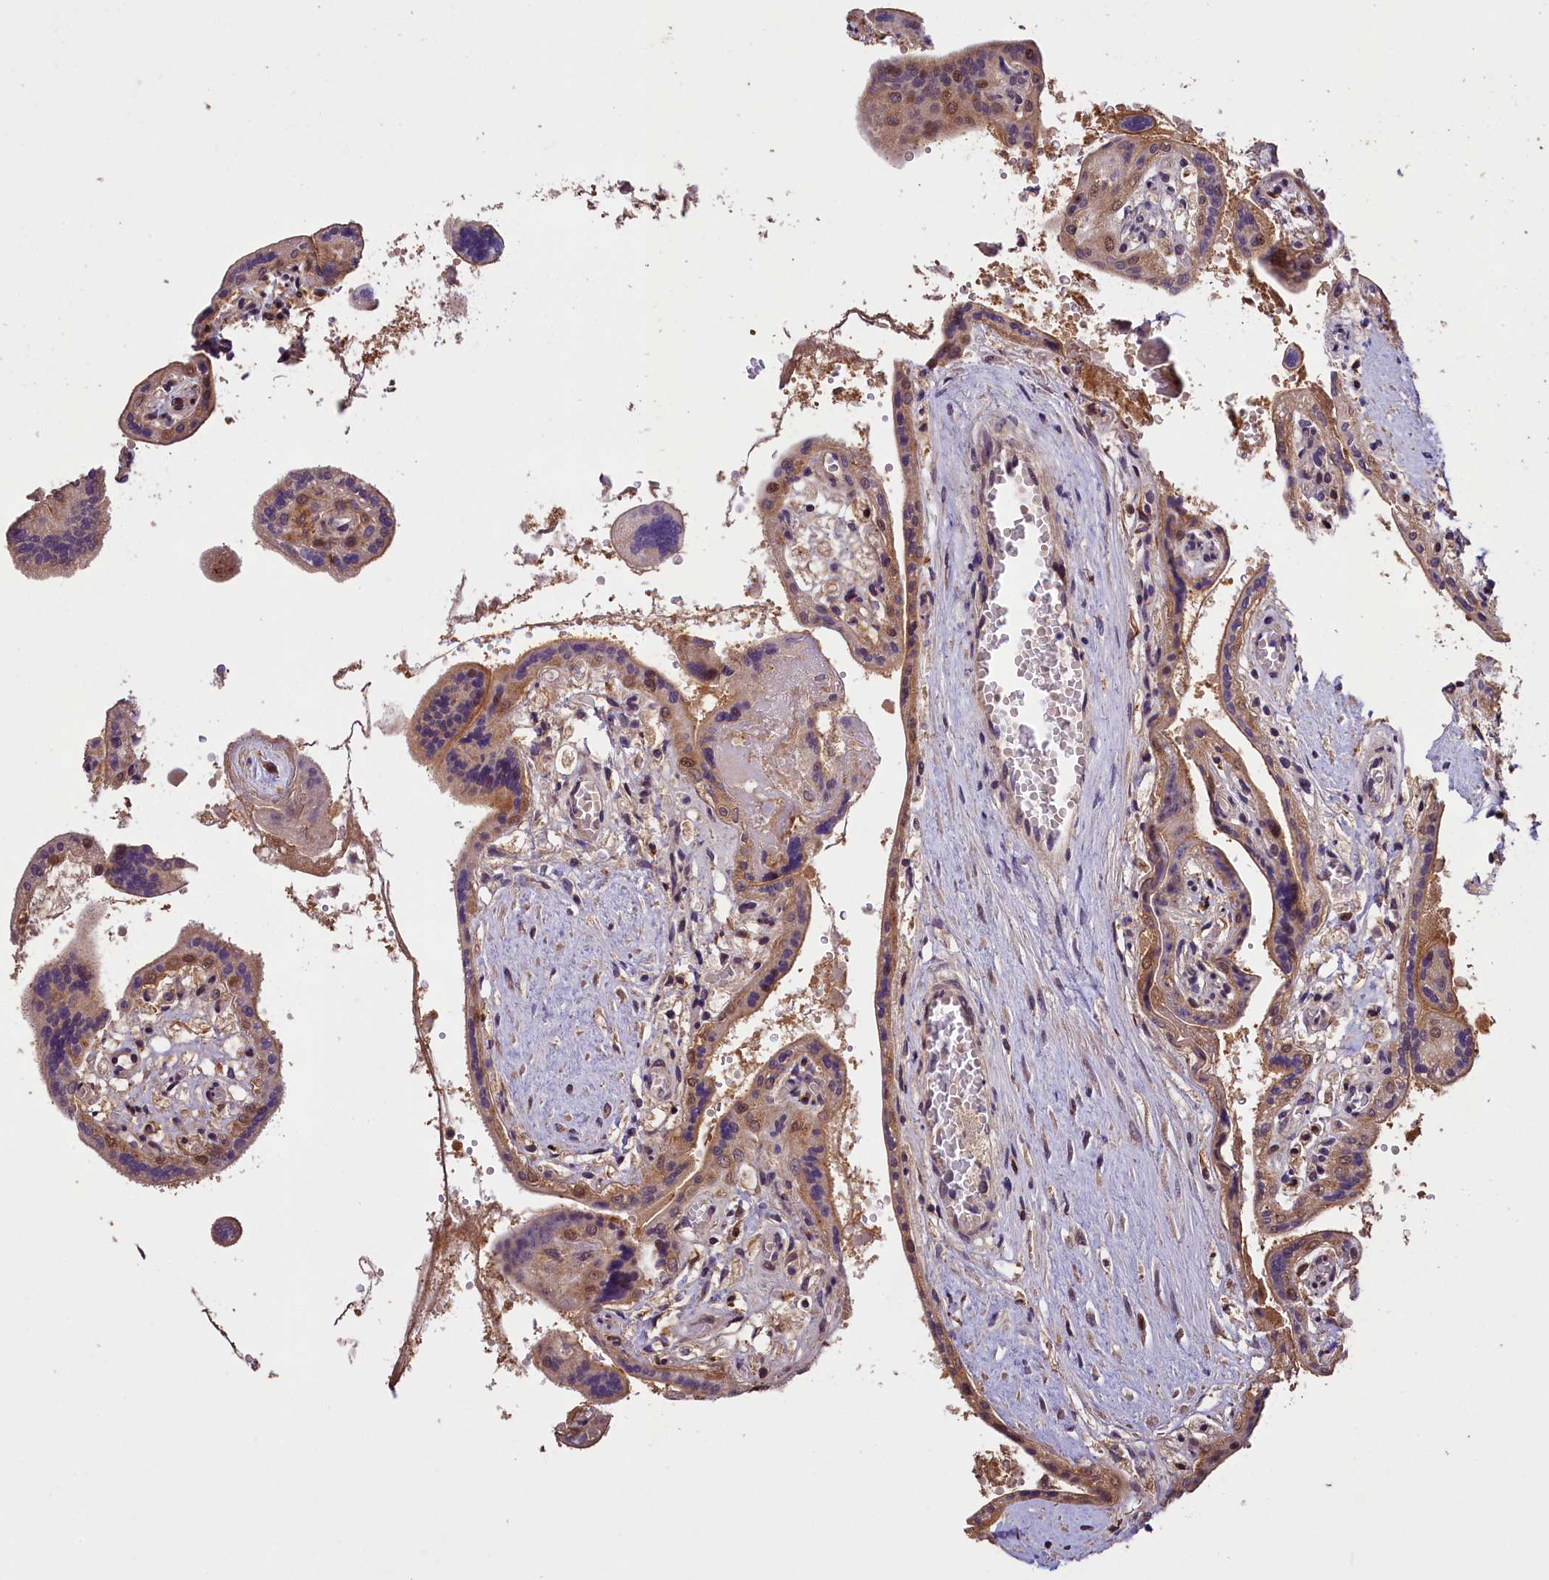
{"staining": {"intensity": "moderate", "quantity": ">75%", "location": "cytoplasmic/membranous,nuclear"}, "tissue": "placenta", "cell_type": "Trophoblastic cells", "image_type": "normal", "snomed": [{"axis": "morphology", "description": "Normal tissue, NOS"}, {"axis": "topography", "description": "Placenta"}], "caption": "The micrograph exhibits staining of benign placenta, revealing moderate cytoplasmic/membranous,nuclear protein staining (brown color) within trophoblastic cells. (IHC, brightfield microscopy, high magnification).", "gene": "PHAF1", "patient": {"sex": "female", "age": 37}}